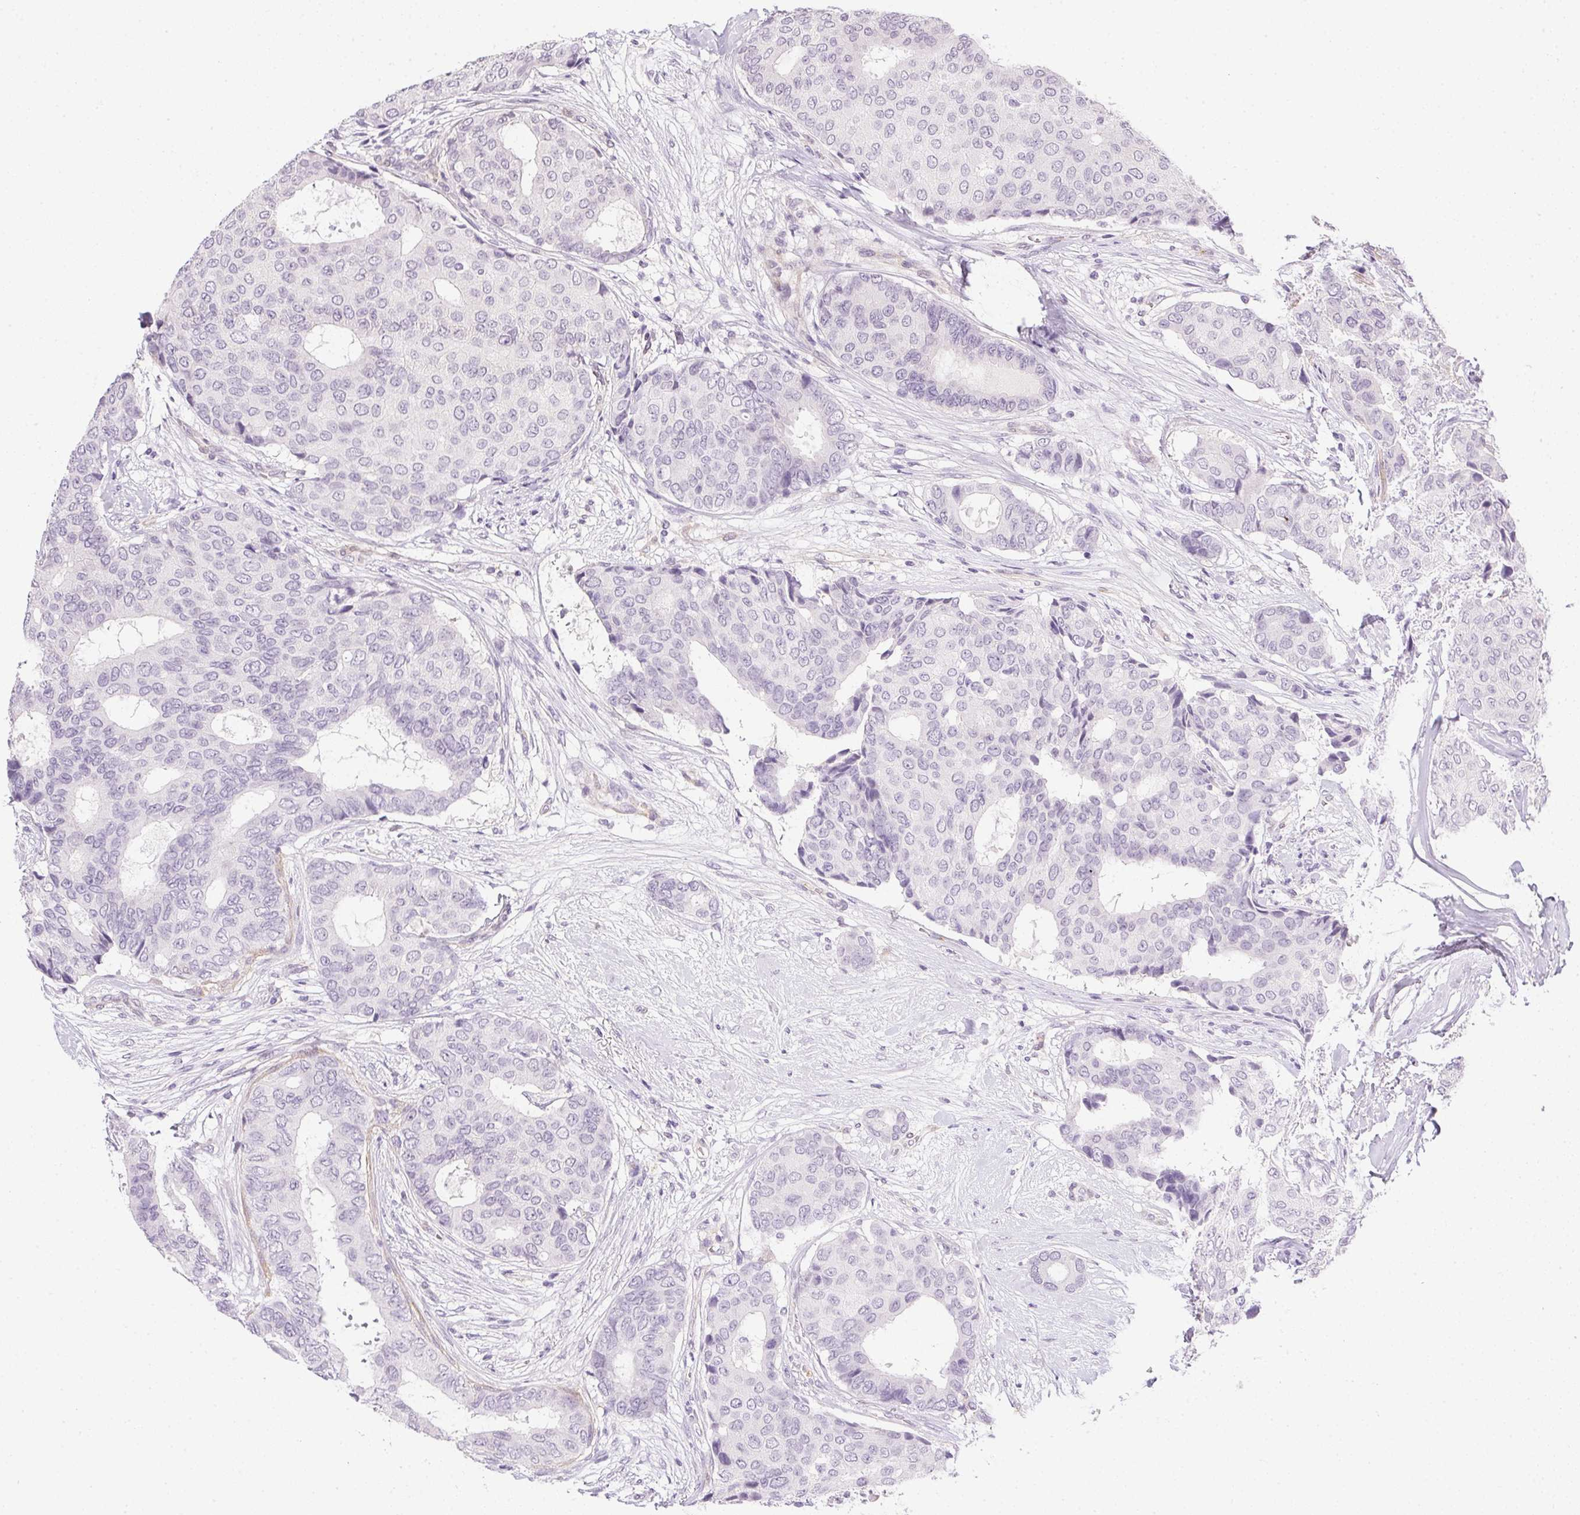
{"staining": {"intensity": "negative", "quantity": "none", "location": "none"}, "tissue": "breast cancer", "cell_type": "Tumor cells", "image_type": "cancer", "snomed": [{"axis": "morphology", "description": "Duct carcinoma"}, {"axis": "topography", "description": "Breast"}], "caption": "A high-resolution image shows IHC staining of intraductal carcinoma (breast), which displays no significant positivity in tumor cells.", "gene": "PRL", "patient": {"sex": "female", "age": 75}}